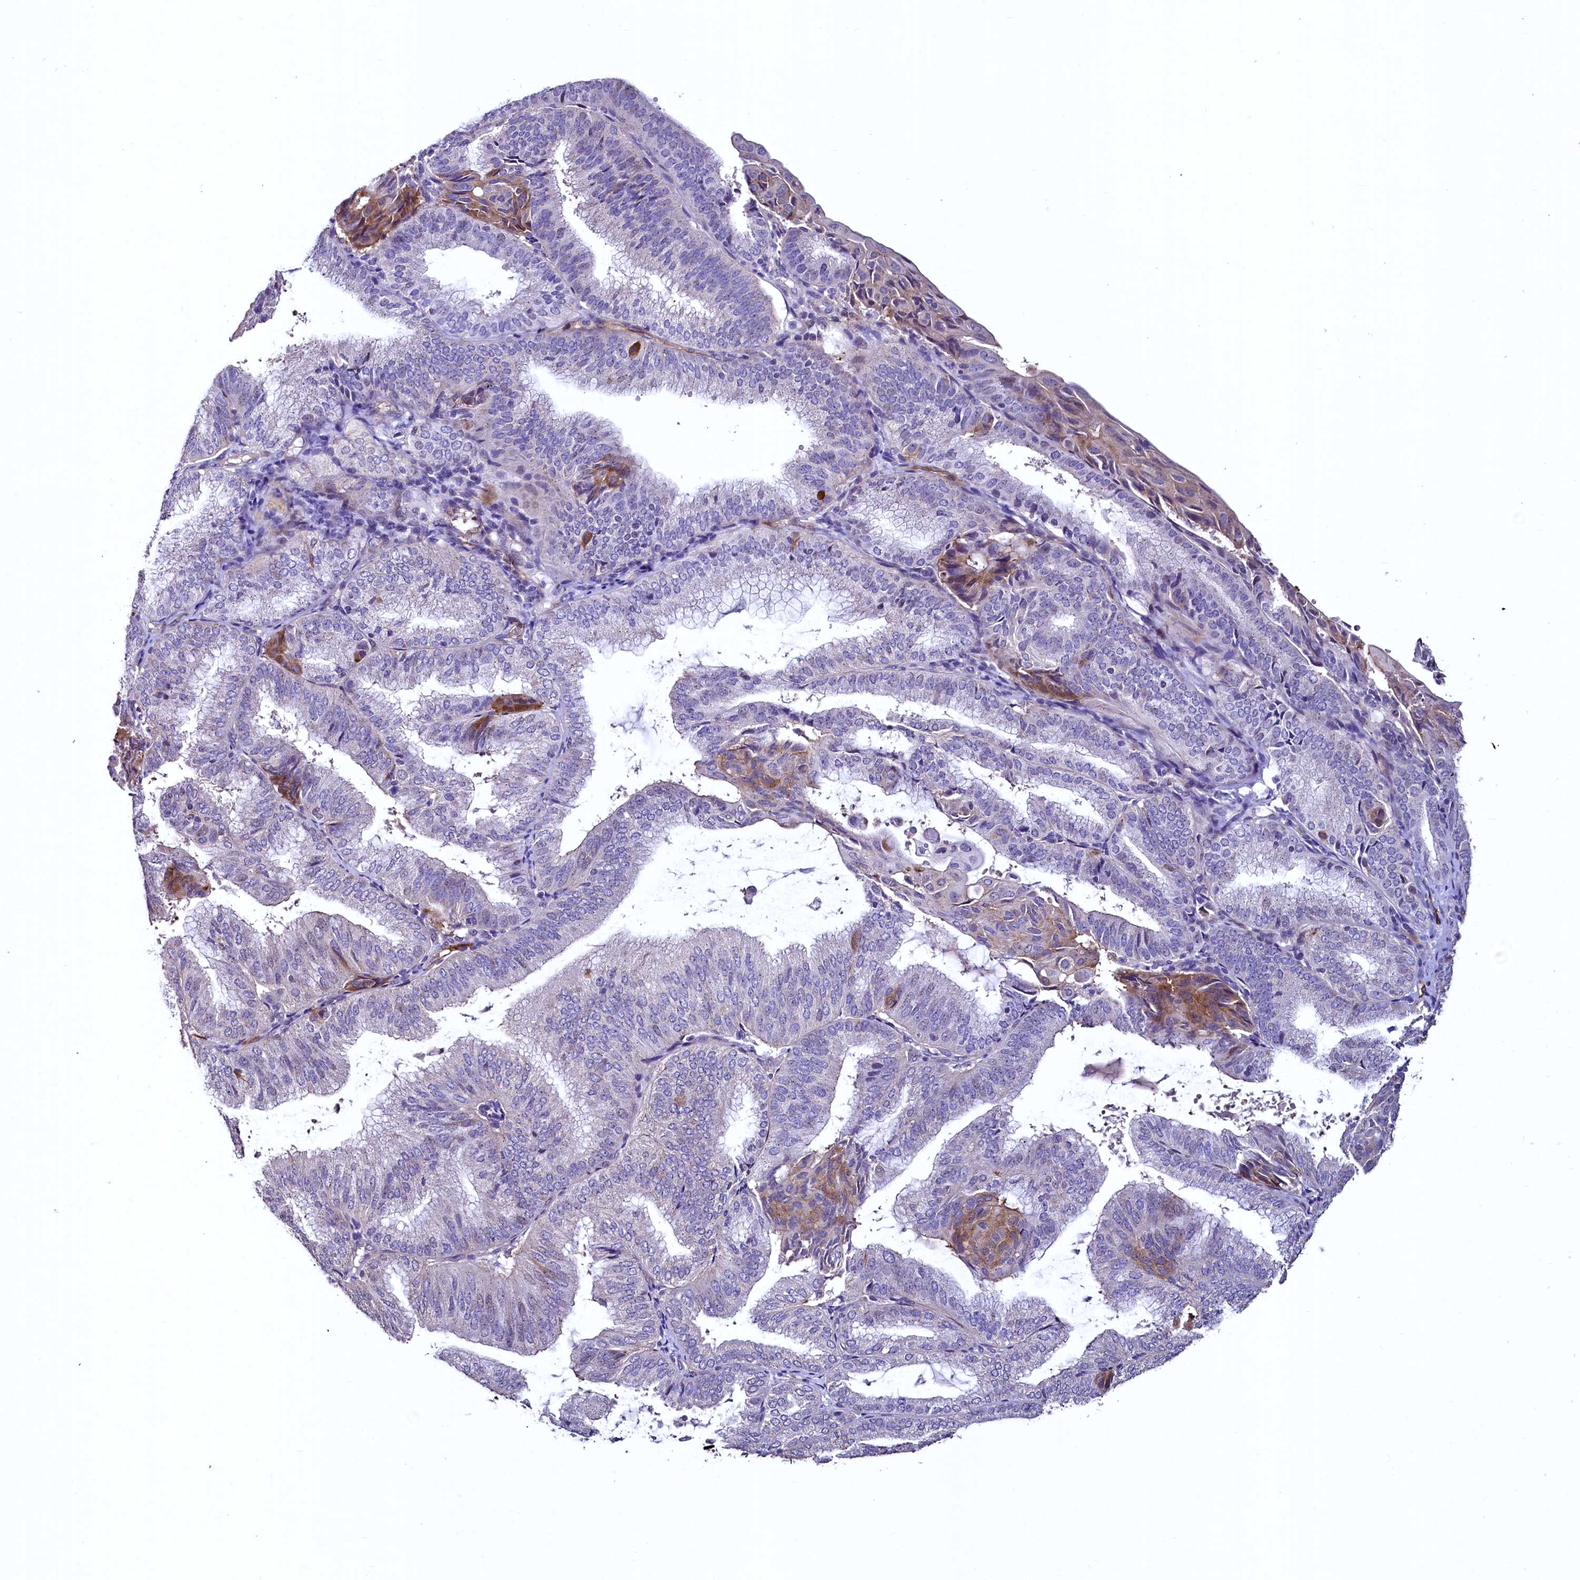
{"staining": {"intensity": "moderate", "quantity": "<25%", "location": "cytoplasmic/membranous"}, "tissue": "endometrial cancer", "cell_type": "Tumor cells", "image_type": "cancer", "snomed": [{"axis": "morphology", "description": "Adenocarcinoma, NOS"}, {"axis": "topography", "description": "Endometrium"}], "caption": "Moderate cytoplasmic/membranous expression is identified in about <25% of tumor cells in adenocarcinoma (endometrial).", "gene": "PALM", "patient": {"sex": "female", "age": 49}}